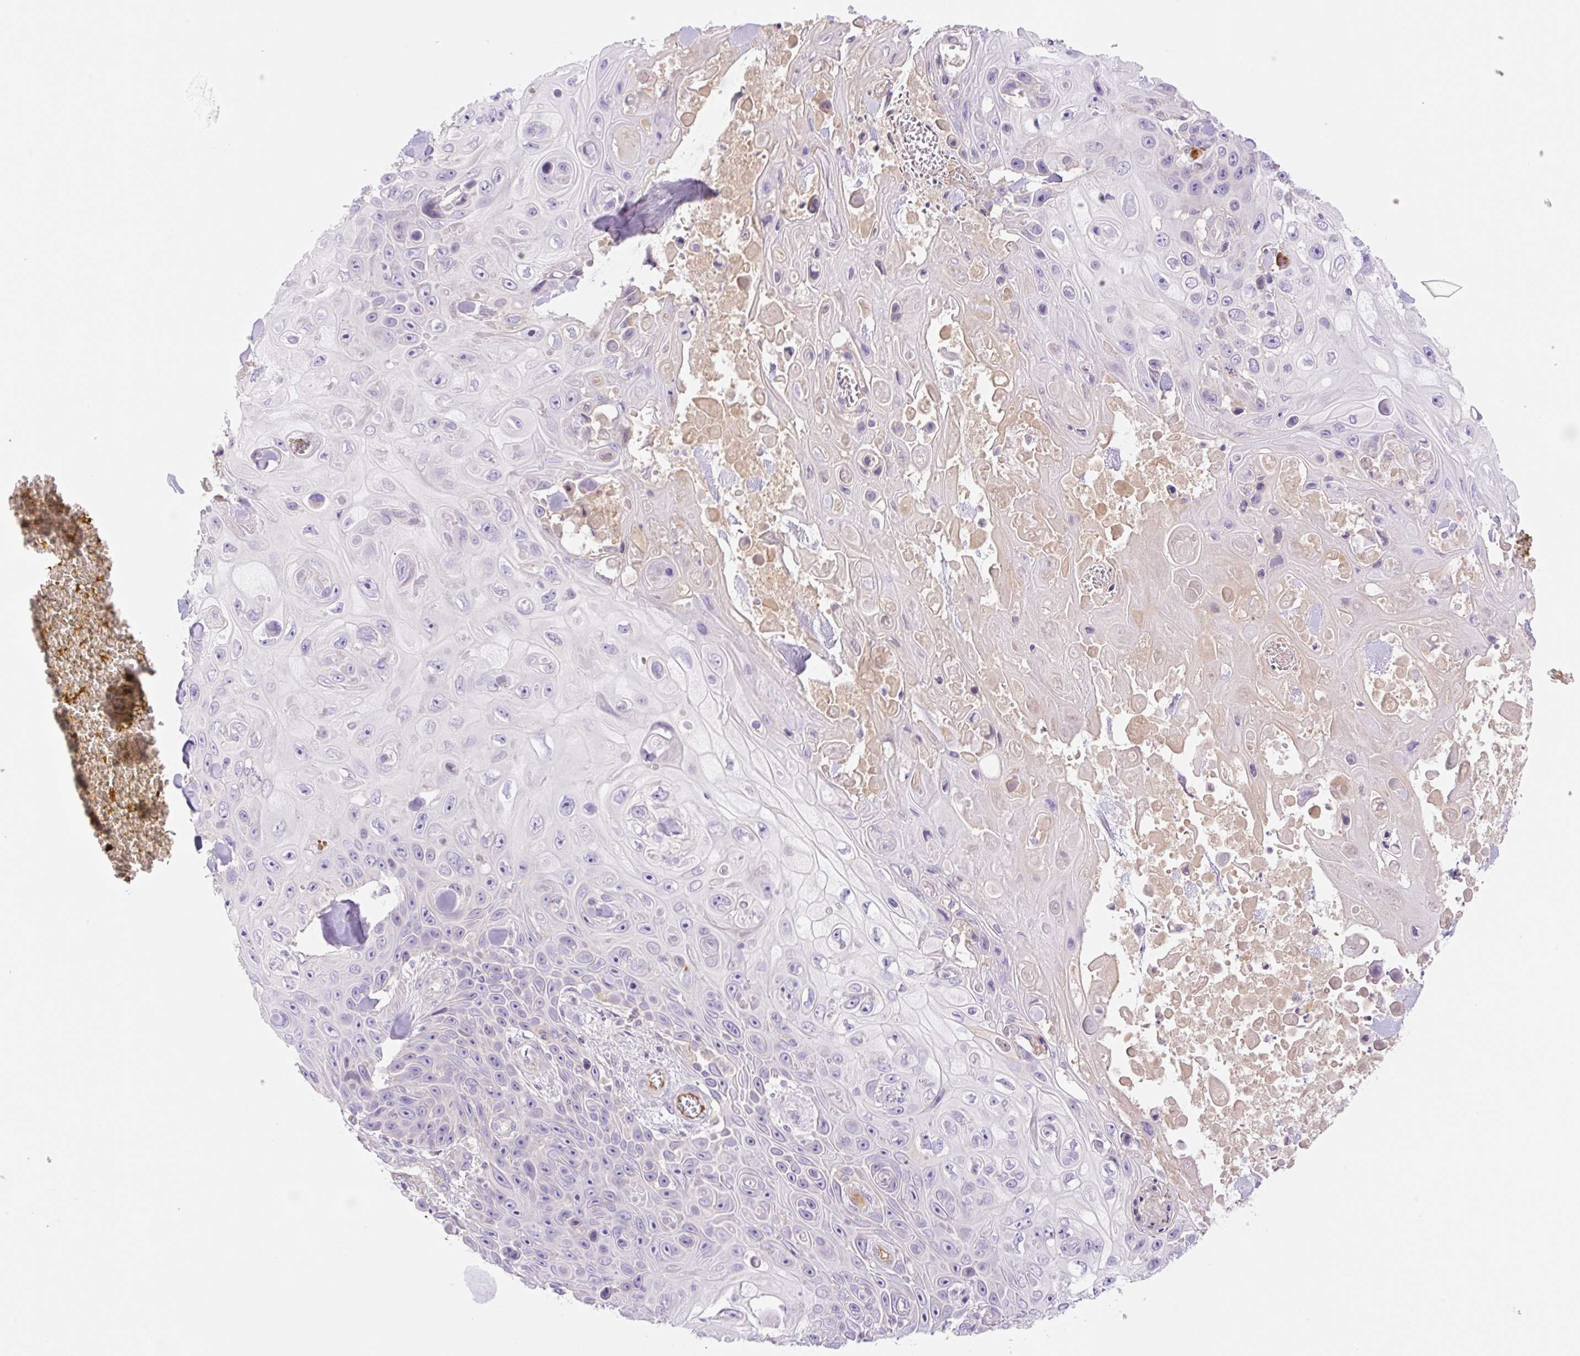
{"staining": {"intensity": "negative", "quantity": "none", "location": "none"}, "tissue": "skin cancer", "cell_type": "Tumor cells", "image_type": "cancer", "snomed": [{"axis": "morphology", "description": "Squamous cell carcinoma, NOS"}, {"axis": "topography", "description": "Skin"}], "caption": "Protein analysis of skin squamous cell carcinoma reveals no significant positivity in tumor cells. The staining was performed using DAB (3,3'-diaminobenzidine) to visualize the protein expression in brown, while the nuclei were stained in blue with hematoxylin (Magnification: 20x).", "gene": "DENND5A", "patient": {"sex": "male", "age": 82}}